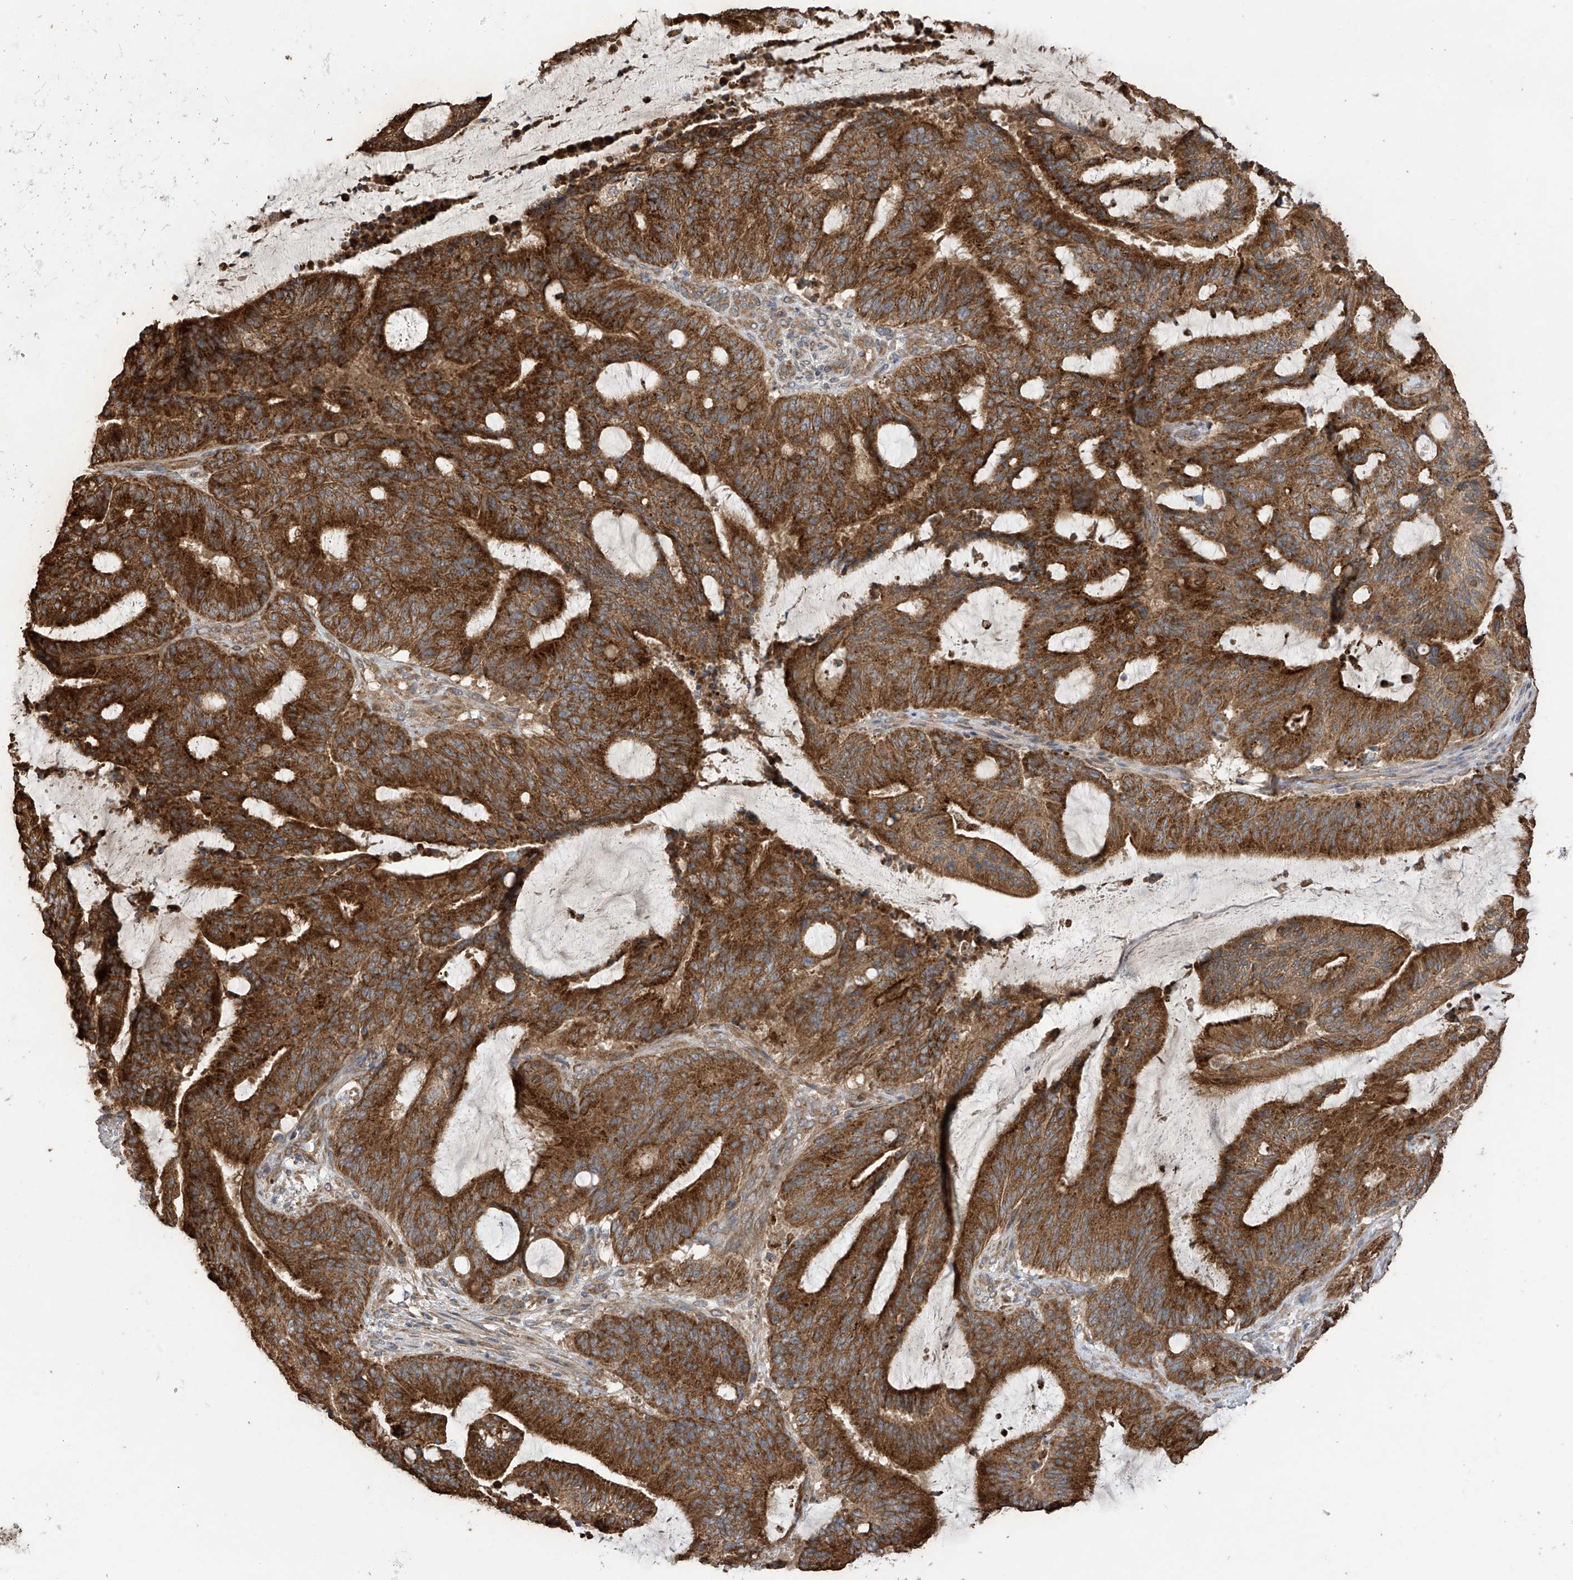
{"staining": {"intensity": "strong", "quantity": ">75%", "location": "cytoplasmic/membranous"}, "tissue": "liver cancer", "cell_type": "Tumor cells", "image_type": "cancer", "snomed": [{"axis": "morphology", "description": "Normal tissue, NOS"}, {"axis": "morphology", "description": "Cholangiocarcinoma"}, {"axis": "topography", "description": "Liver"}, {"axis": "topography", "description": "Peripheral nerve tissue"}], "caption": "Human liver cancer stained with a protein marker displays strong staining in tumor cells.", "gene": "PNPT1", "patient": {"sex": "female", "age": 73}}